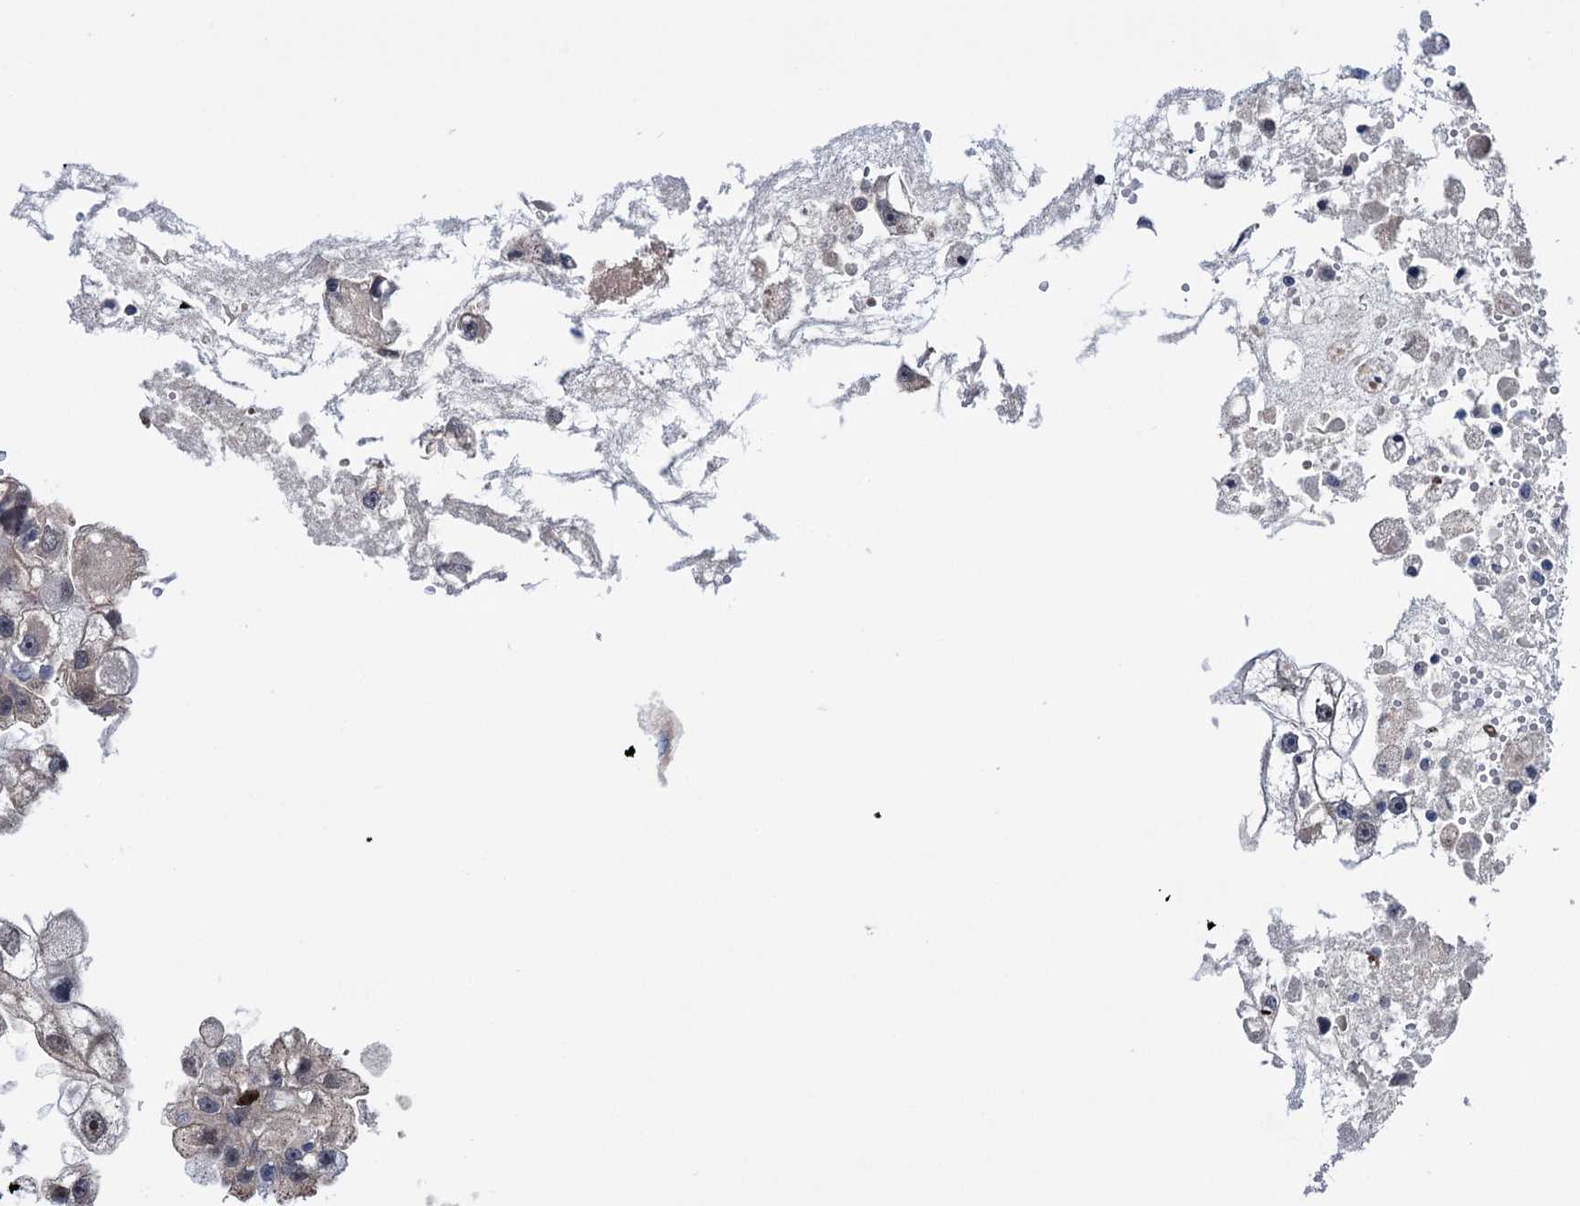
{"staining": {"intensity": "negative", "quantity": "none", "location": "none"}, "tissue": "renal cancer", "cell_type": "Tumor cells", "image_type": "cancer", "snomed": [{"axis": "morphology", "description": "Adenocarcinoma, NOS"}, {"axis": "topography", "description": "Kidney"}], "caption": "Micrograph shows no significant protein staining in tumor cells of renal cancer. (Immunohistochemistry (ihc), brightfield microscopy, high magnification).", "gene": "EYA4", "patient": {"sex": "male", "age": 63}}